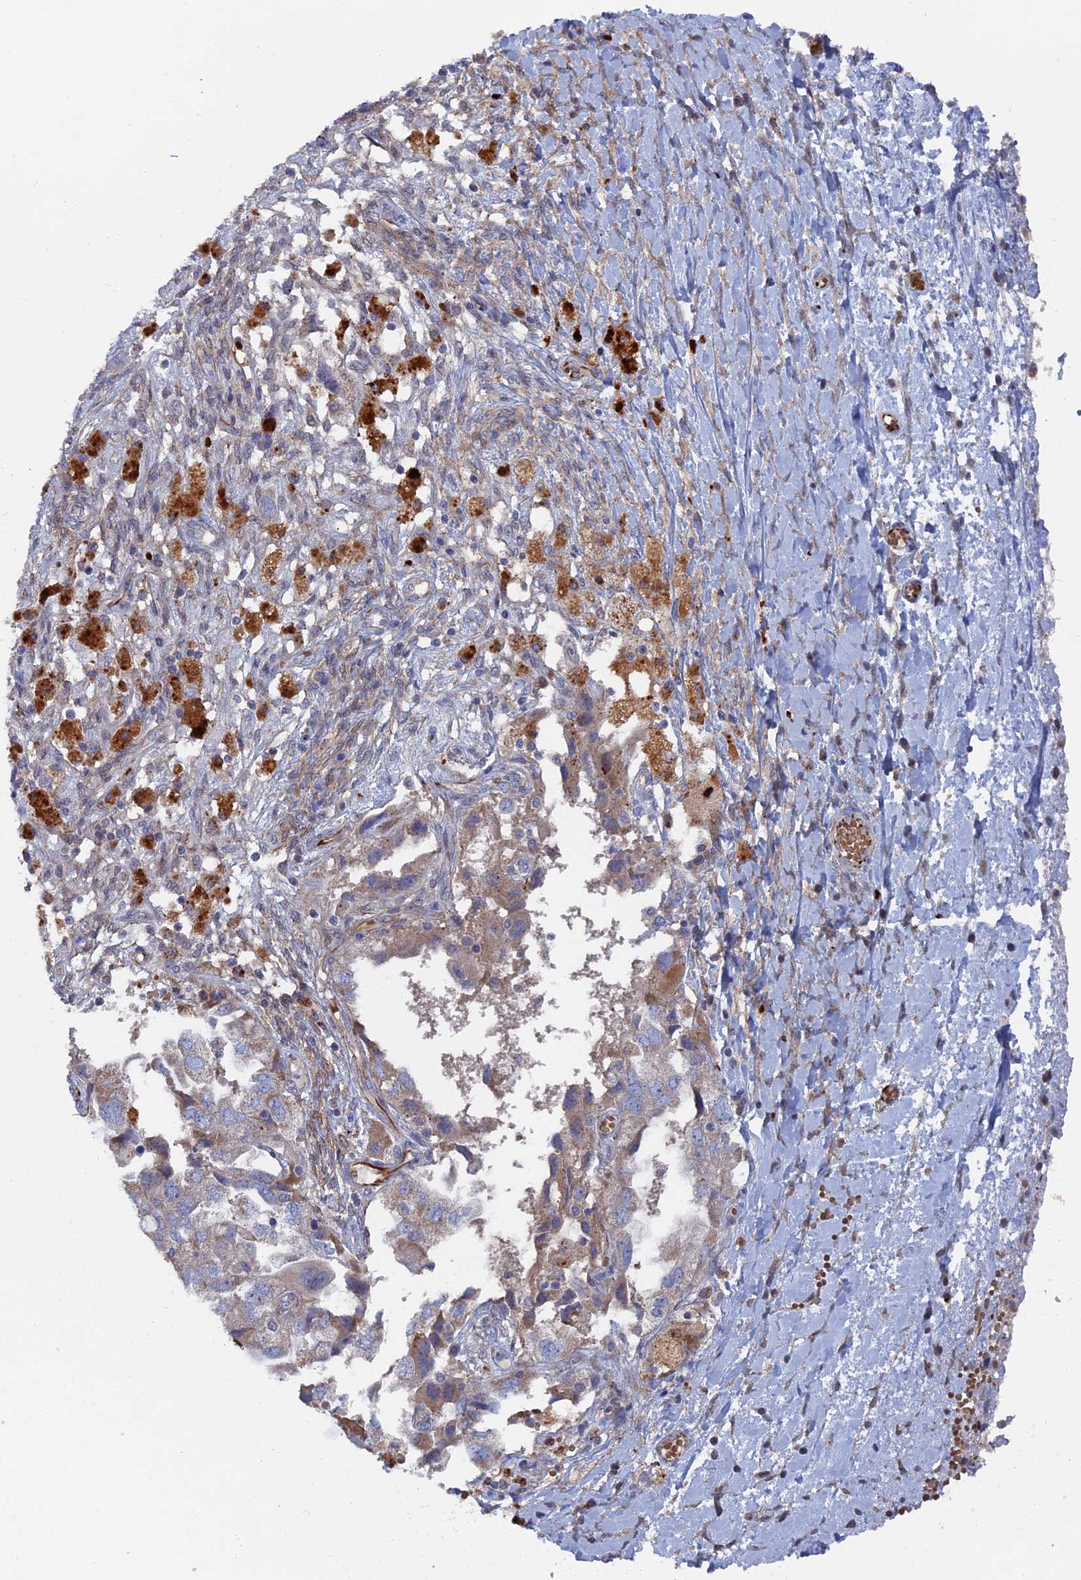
{"staining": {"intensity": "weak", "quantity": "25%-75%", "location": "cytoplasmic/membranous"}, "tissue": "ovarian cancer", "cell_type": "Tumor cells", "image_type": "cancer", "snomed": [{"axis": "morphology", "description": "Carcinoma, NOS"}, {"axis": "morphology", "description": "Cystadenocarcinoma, serous, NOS"}, {"axis": "topography", "description": "Ovary"}], "caption": "High-power microscopy captured an immunohistochemistry photomicrograph of carcinoma (ovarian), revealing weak cytoplasmic/membranous staining in about 25%-75% of tumor cells.", "gene": "SMG9", "patient": {"sex": "female", "age": 69}}